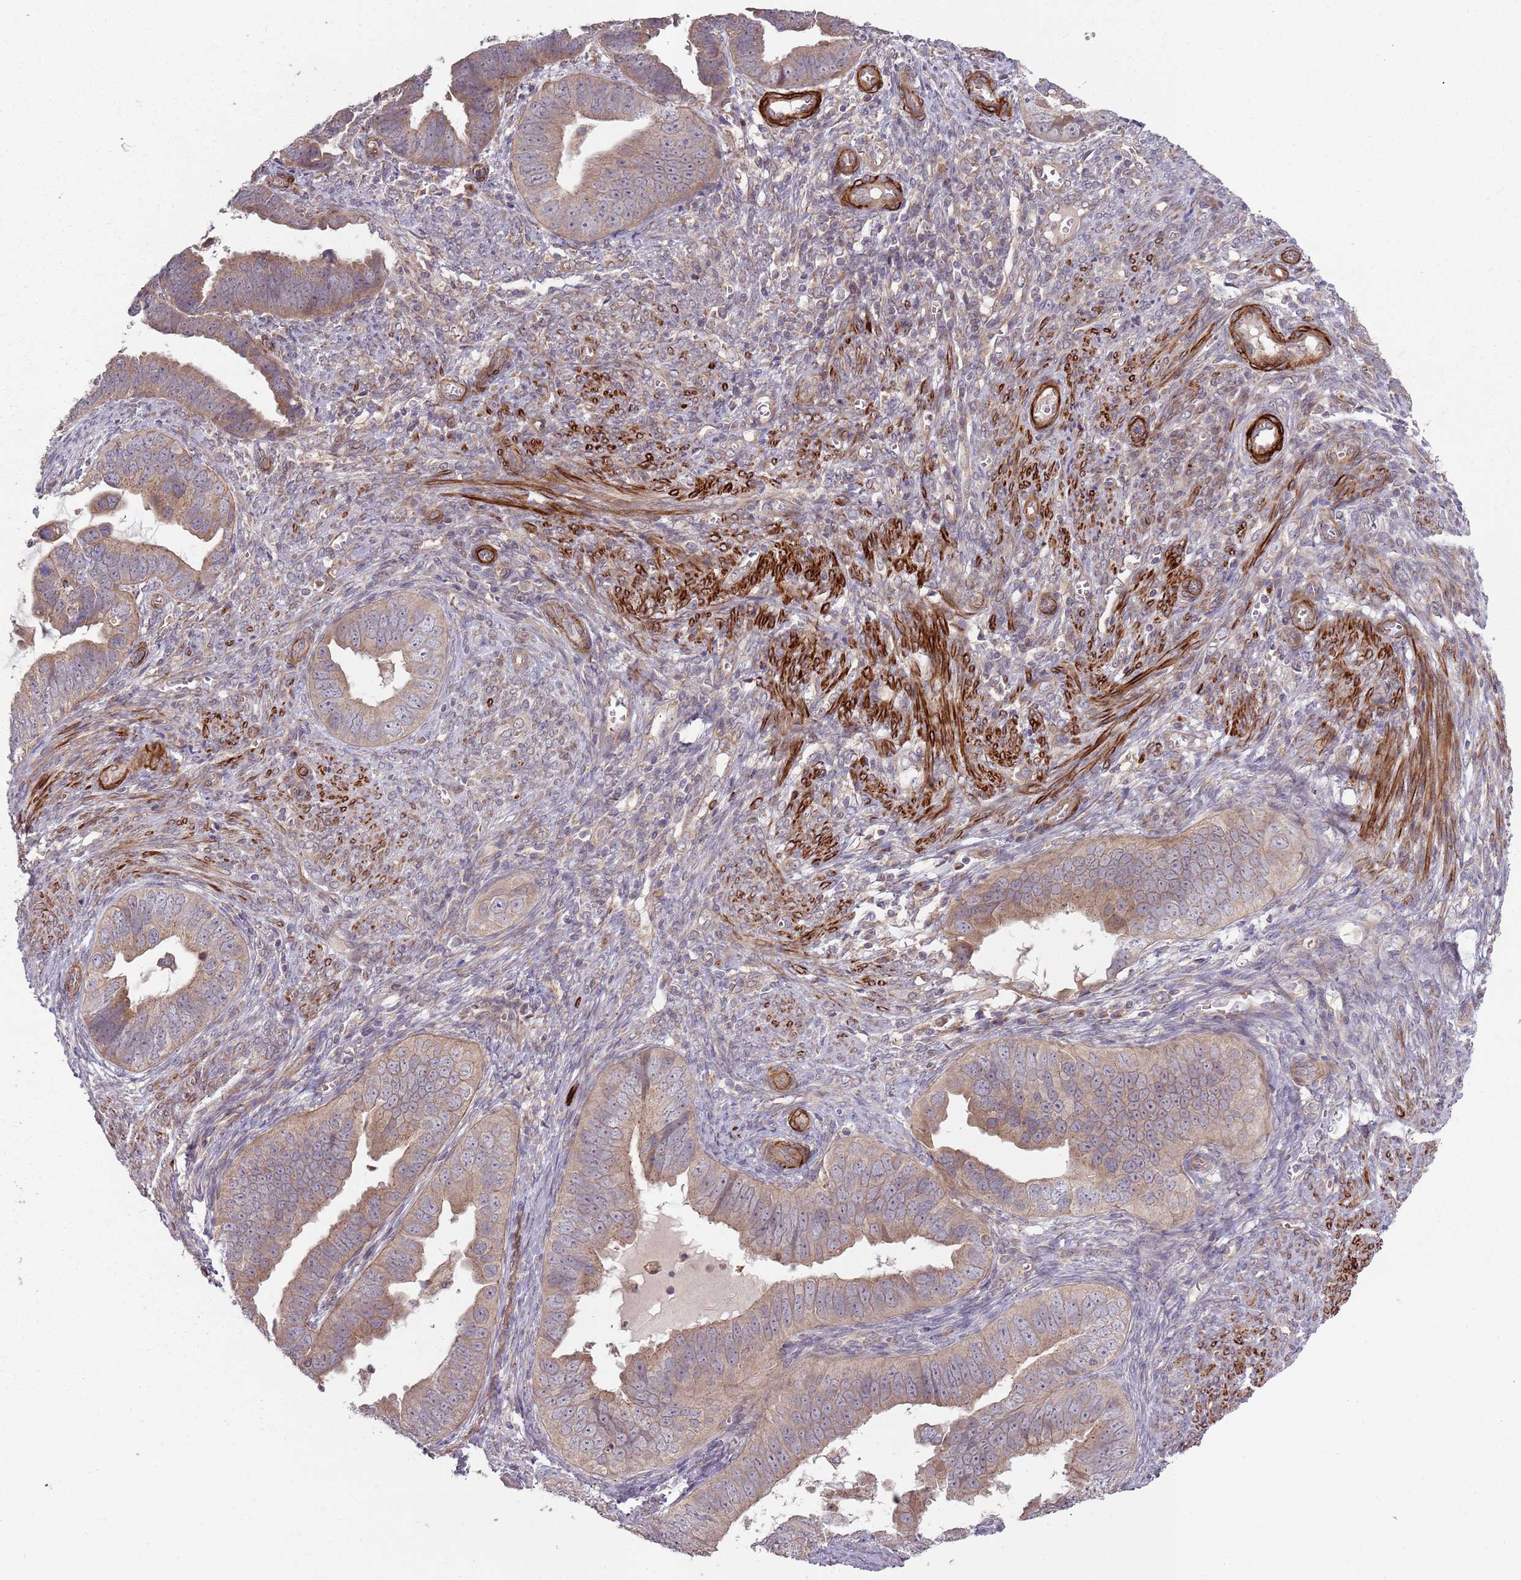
{"staining": {"intensity": "moderate", "quantity": ">75%", "location": "cytoplasmic/membranous"}, "tissue": "endometrial cancer", "cell_type": "Tumor cells", "image_type": "cancer", "snomed": [{"axis": "morphology", "description": "Adenocarcinoma, NOS"}, {"axis": "topography", "description": "Endometrium"}], "caption": "A brown stain highlights moderate cytoplasmic/membranous expression of a protein in endometrial cancer tumor cells.", "gene": "PLD6", "patient": {"sex": "female", "age": 75}}